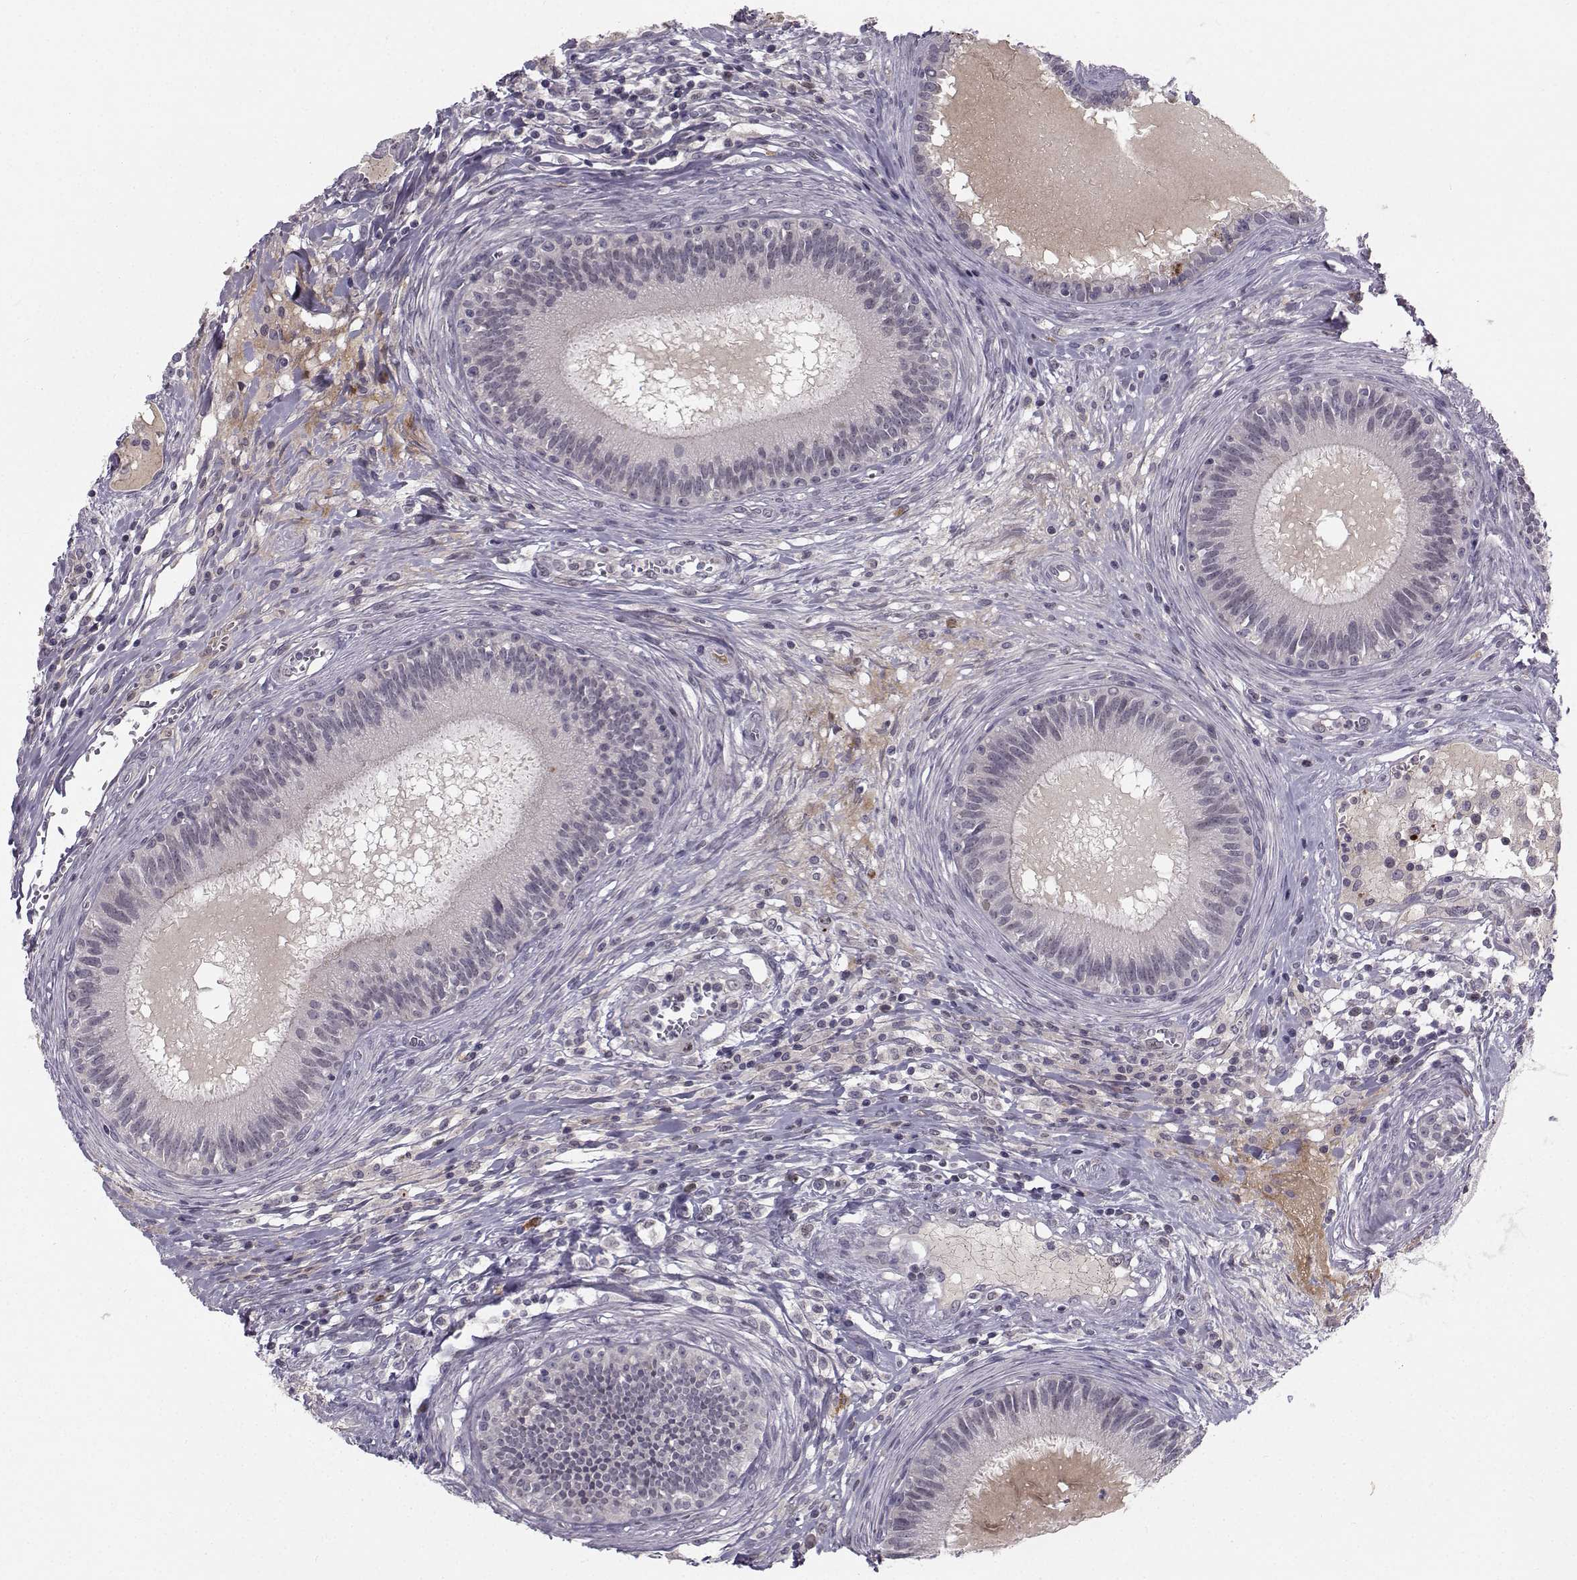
{"staining": {"intensity": "weak", "quantity": "<25%", "location": "nuclear"}, "tissue": "epididymis", "cell_type": "Glandular cells", "image_type": "normal", "snomed": [{"axis": "morphology", "description": "Normal tissue, NOS"}, {"axis": "topography", "description": "Epididymis"}], "caption": "Unremarkable epididymis was stained to show a protein in brown. There is no significant expression in glandular cells. (DAB immunohistochemistry (IHC), high magnification).", "gene": "LRP8", "patient": {"sex": "male", "age": 27}}